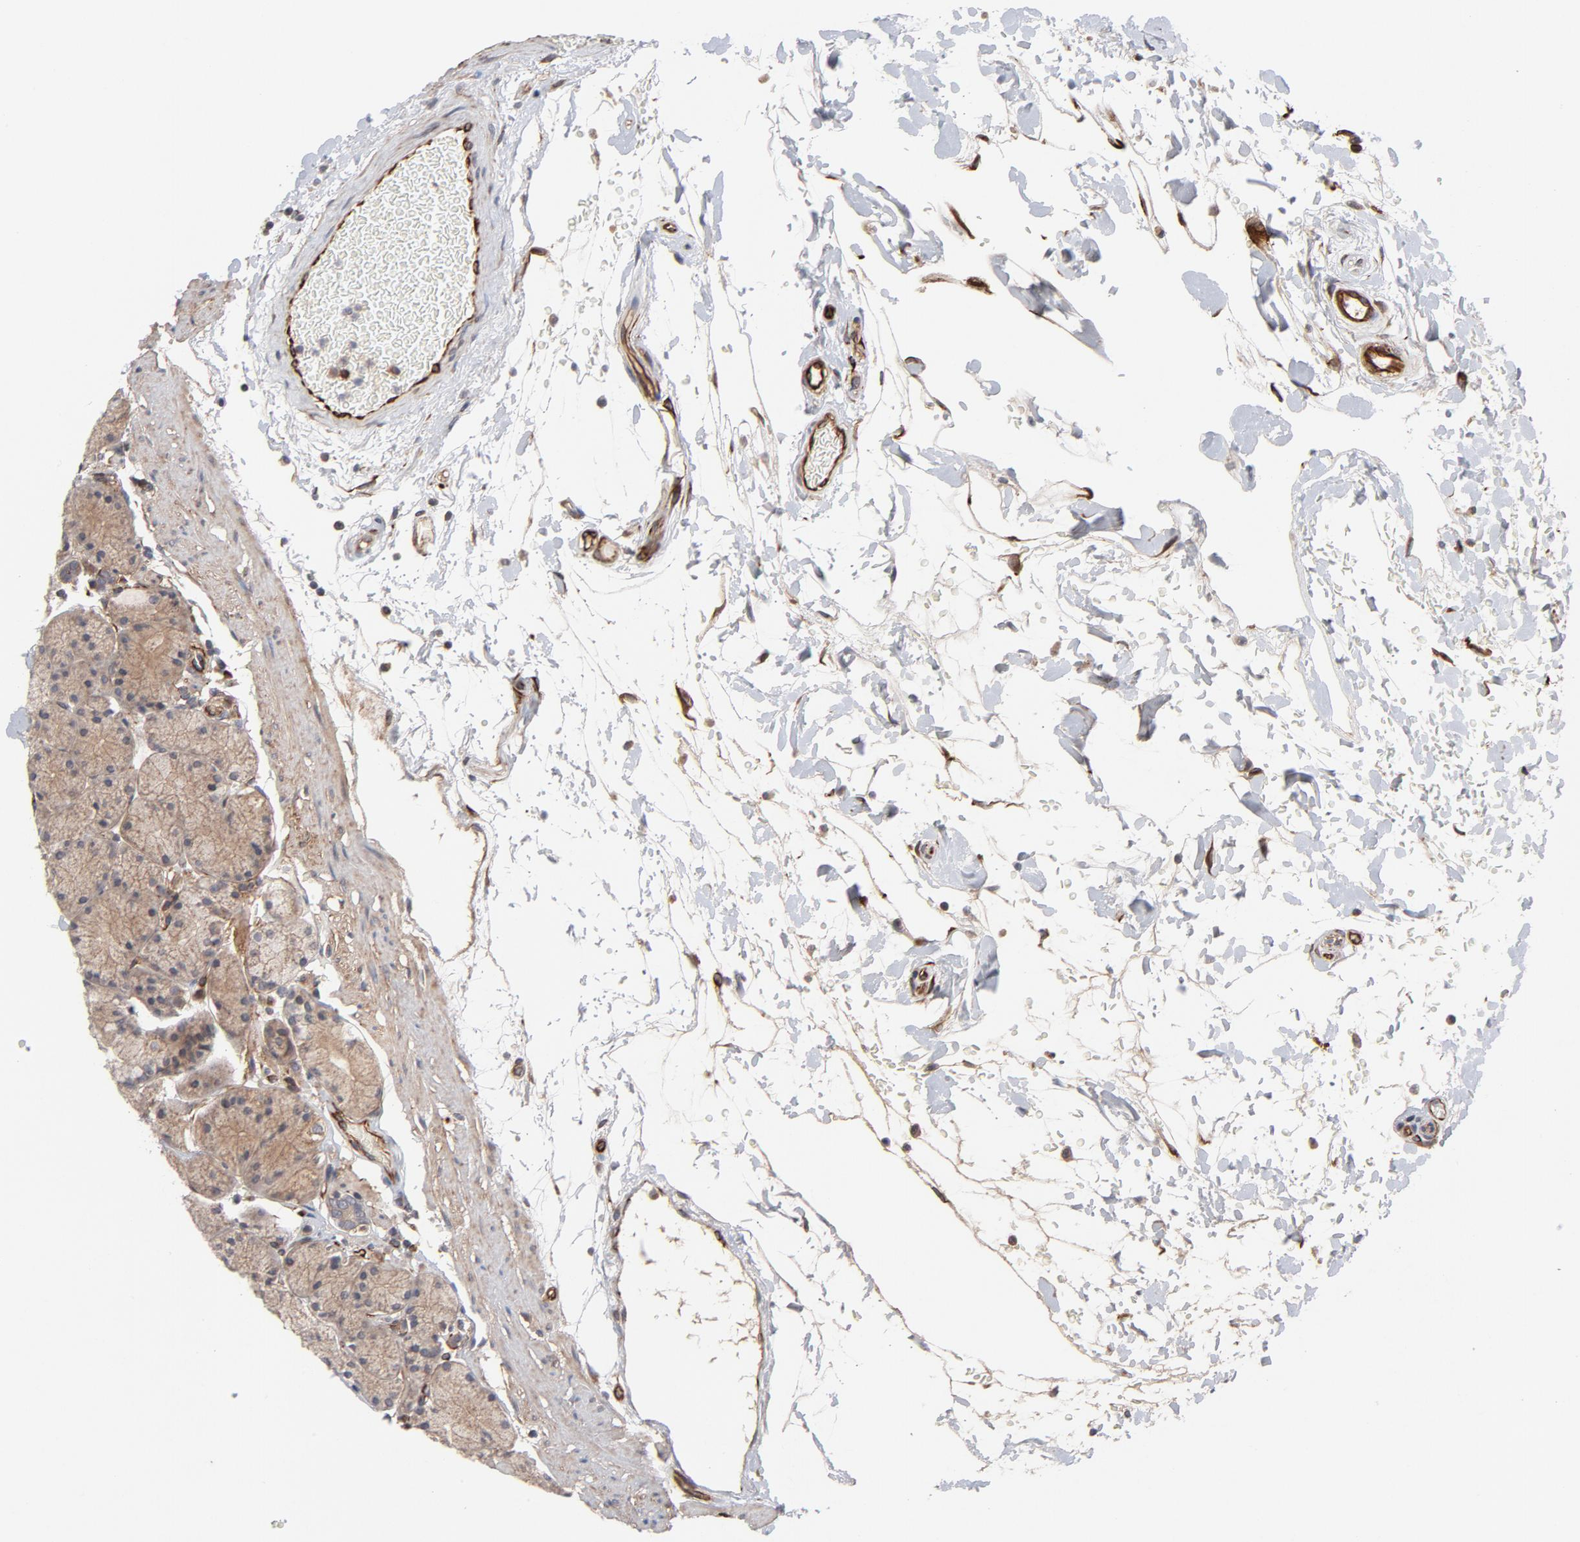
{"staining": {"intensity": "moderate", "quantity": ">75%", "location": "cytoplasmic/membranous"}, "tissue": "stomach", "cell_type": "Glandular cells", "image_type": "normal", "snomed": [{"axis": "morphology", "description": "Normal tissue, NOS"}, {"axis": "topography", "description": "Stomach, upper"}, {"axis": "topography", "description": "Stomach"}], "caption": "Protein staining of benign stomach reveals moderate cytoplasmic/membranous positivity in about >75% of glandular cells.", "gene": "DNAAF2", "patient": {"sex": "male", "age": 76}}